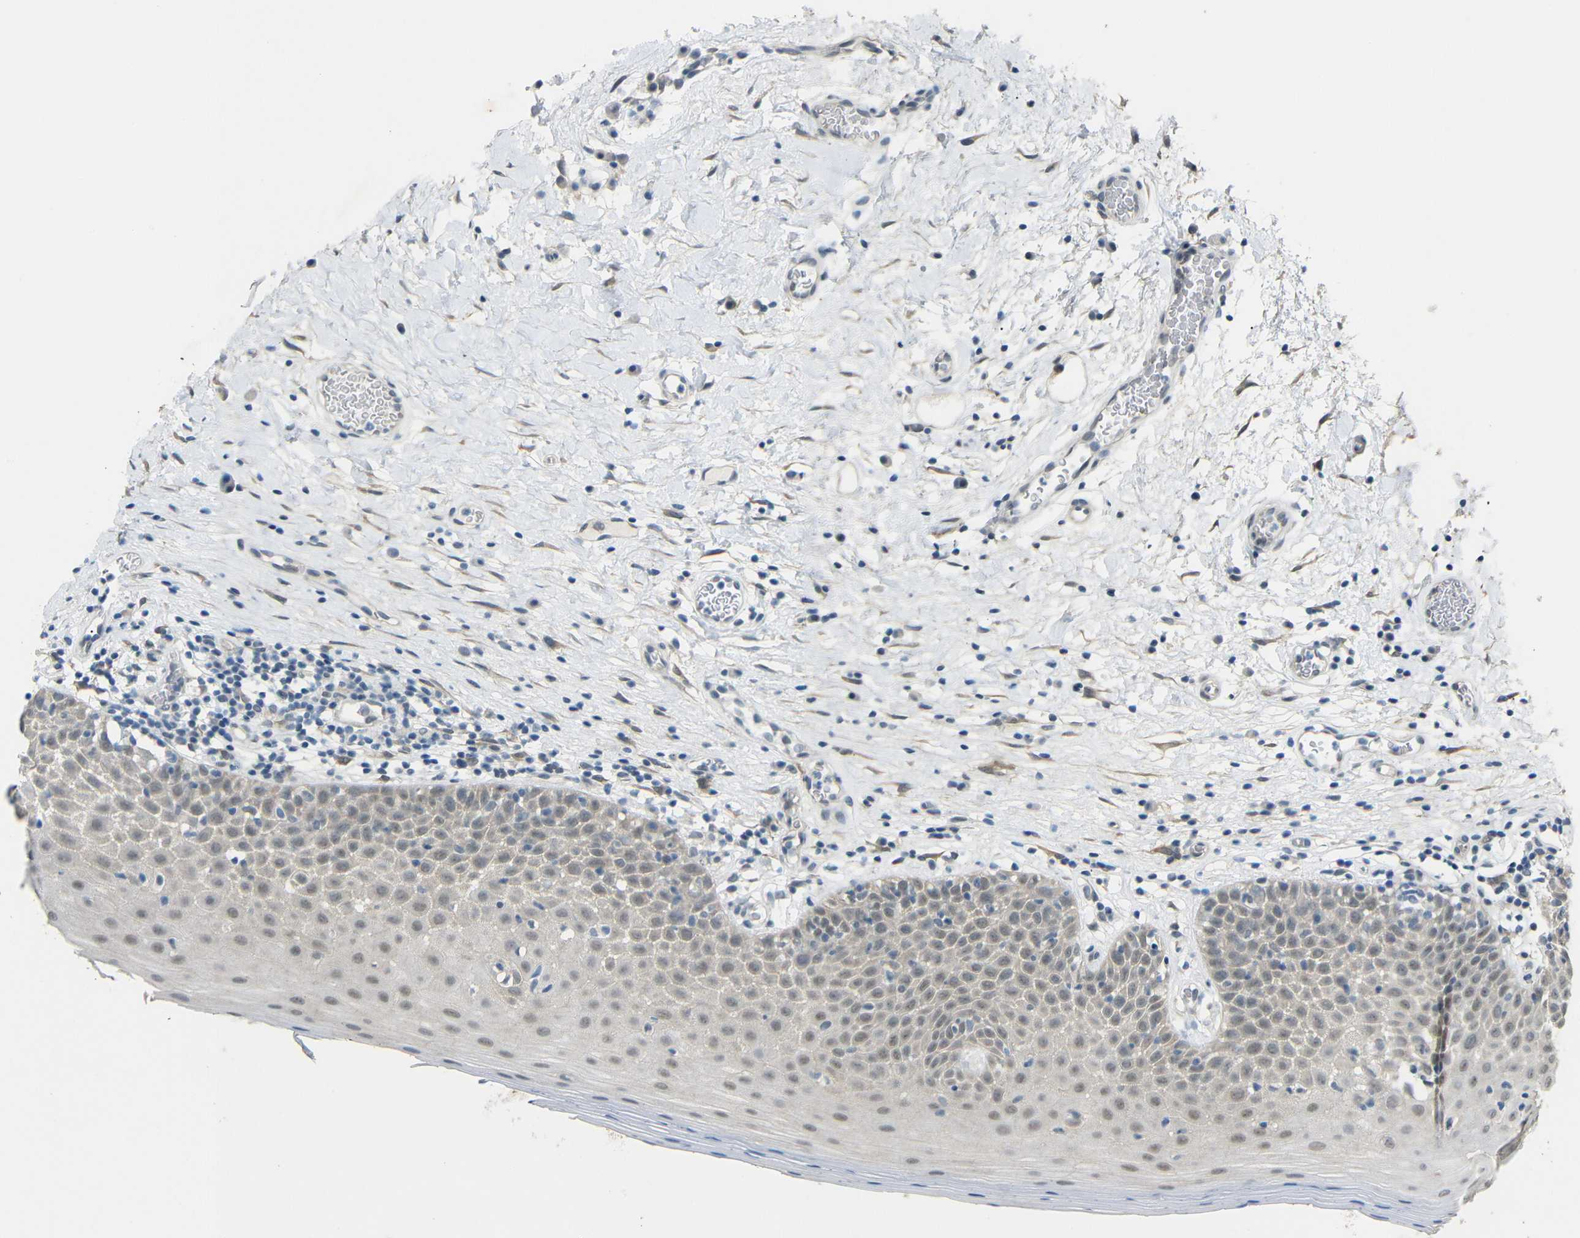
{"staining": {"intensity": "moderate", "quantity": "<25%", "location": "cytoplasmic/membranous,nuclear"}, "tissue": "oral mucosa", "cell_type": "Squamous epithelial cells", "image_type": "normal", "snomed": [{"axis": "morphology", "description": "Normal tissue, NOS"}, {"axis": "topography", "description": "Skeletal muscle"}, {"axis": "topography", "description": "Oral tissue"}], "caption": "Brown immunohistochemical staining in benign oral mucosa displays moderate cytoplasmic/membranous,nuclear staining in approximately <25% of squamous epithelial cells. Immunohistochemistry (ihc) stains the protein in brown and the nuclei are stained blue.", "gene": "GPR158", "patient": {"sex": "male", "age": 58}}